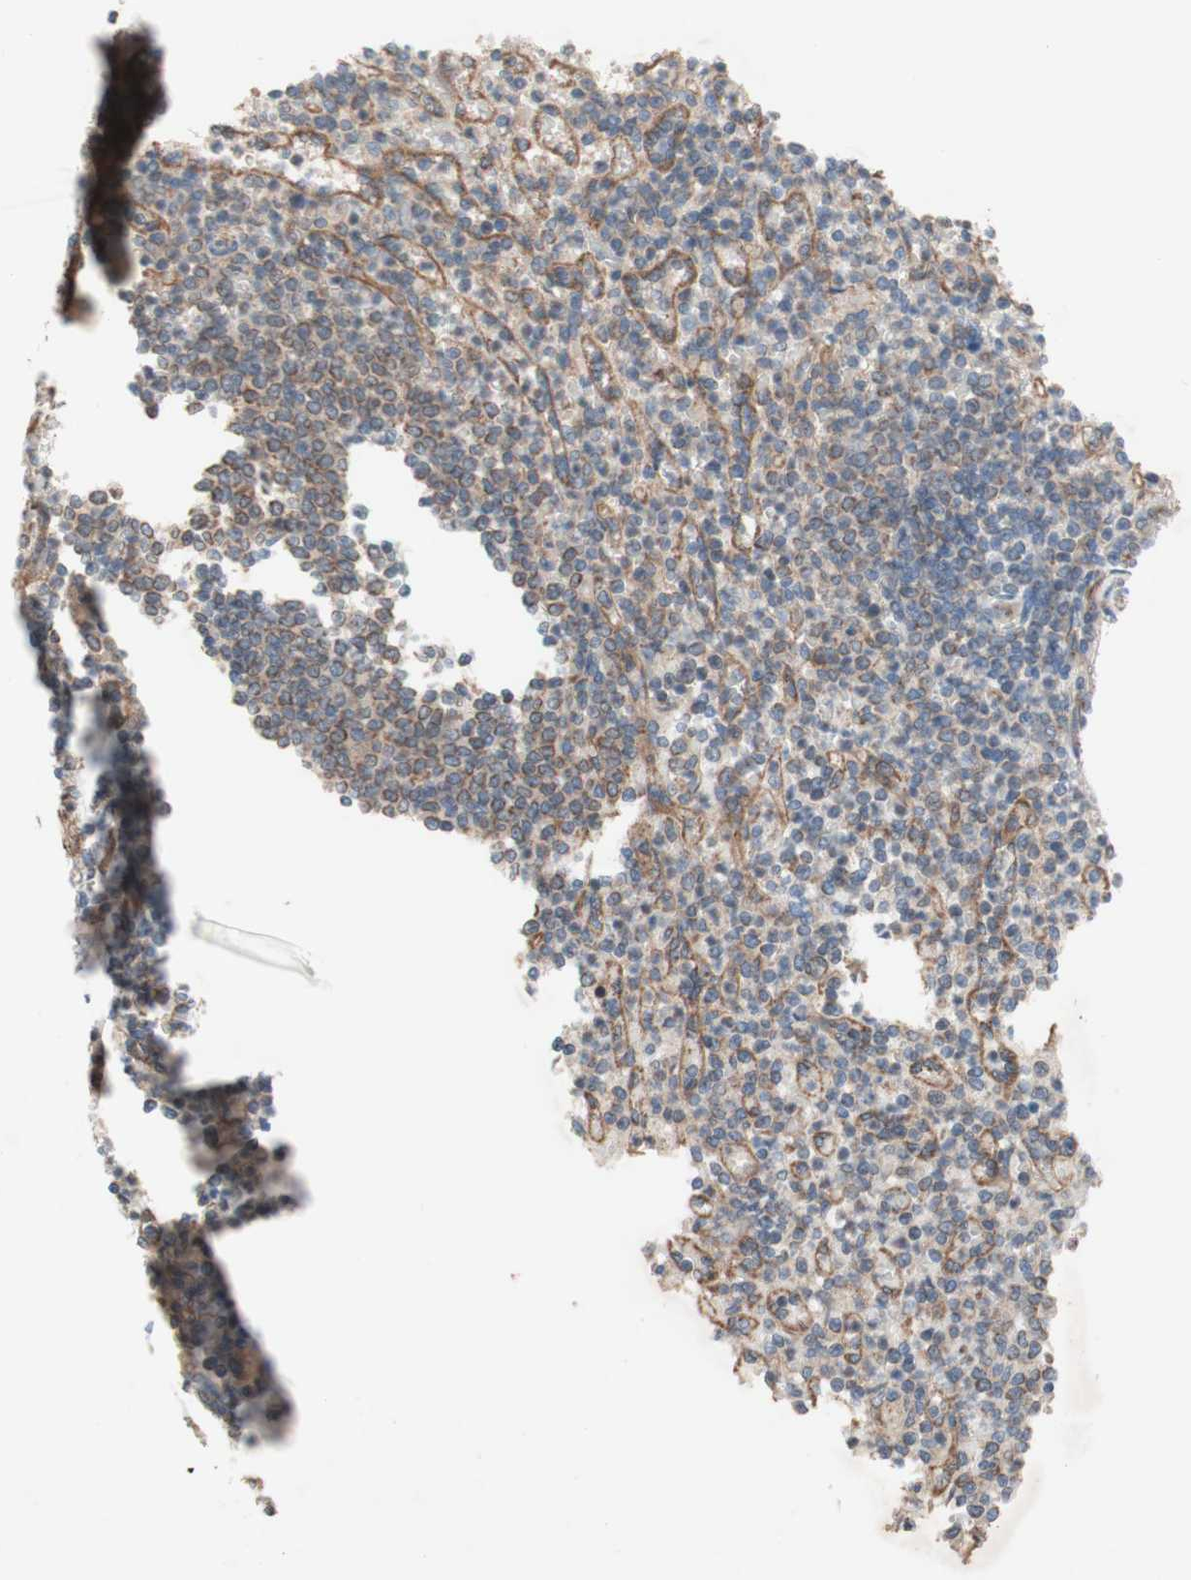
{"staining": {"intensity": "weak", "quantity": "25%-75%", "location": "cytoplasmic/membranous"}, "tissue": "spleen", "cell_type": "Cells in red pulp", "image_type": "normal", "snomed": [{"axis": "morphology", "description": "Normal tissue, NOS"}, {"axis": "topography", "description": "Spleen"}], "caption": "This is an image of immunohistochemistry staining of unremarkable spleen, which shows weak staining in the cytoplasmic/membranous of cells in red pulp.", "gene": "SOCS2", "patient": {"sex": "female", "age": 74}}